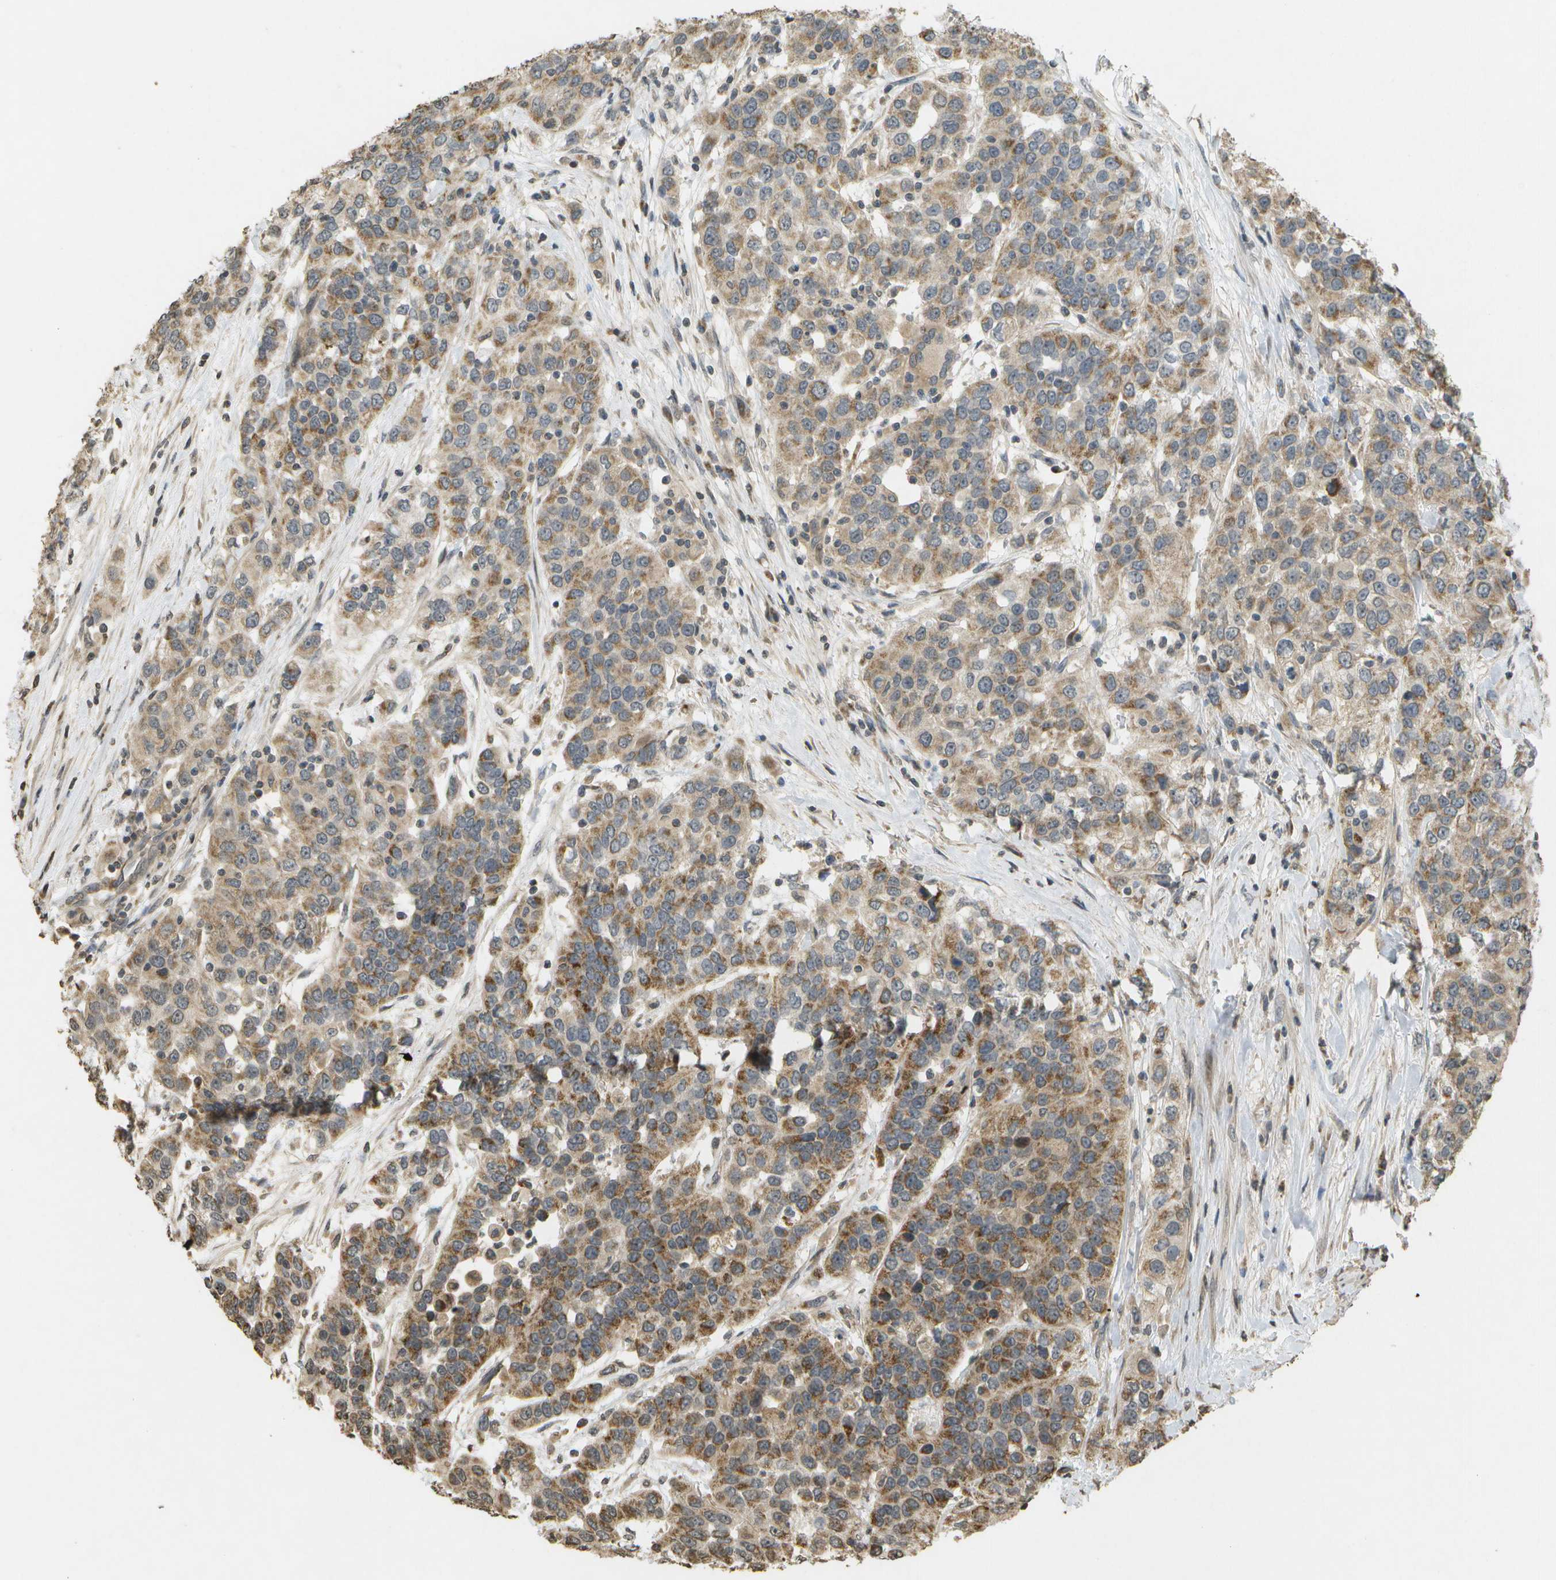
{"staining": {"intensity": "moderate", "quantity": ">75%", "location": "cytoplasmic/membranous"}, "tissue": "urothelial cancer", "cell_type": "Tumor cells", "image_type": "cancer", "snomed": [{"axis": "morphology", "description": "Urothelial carcinoma, High grade"}, {"axis": "topography", "description": "Urinary bladder"}], "caption": "Immunohistochemical staining of human urothelial cancer displays medium levels of moderate cytoplasmic/membranous protein staining in approximately >75% of tumor cells.", "gene": "RAB21", "patient": {"sex": "female", "age": 80}}